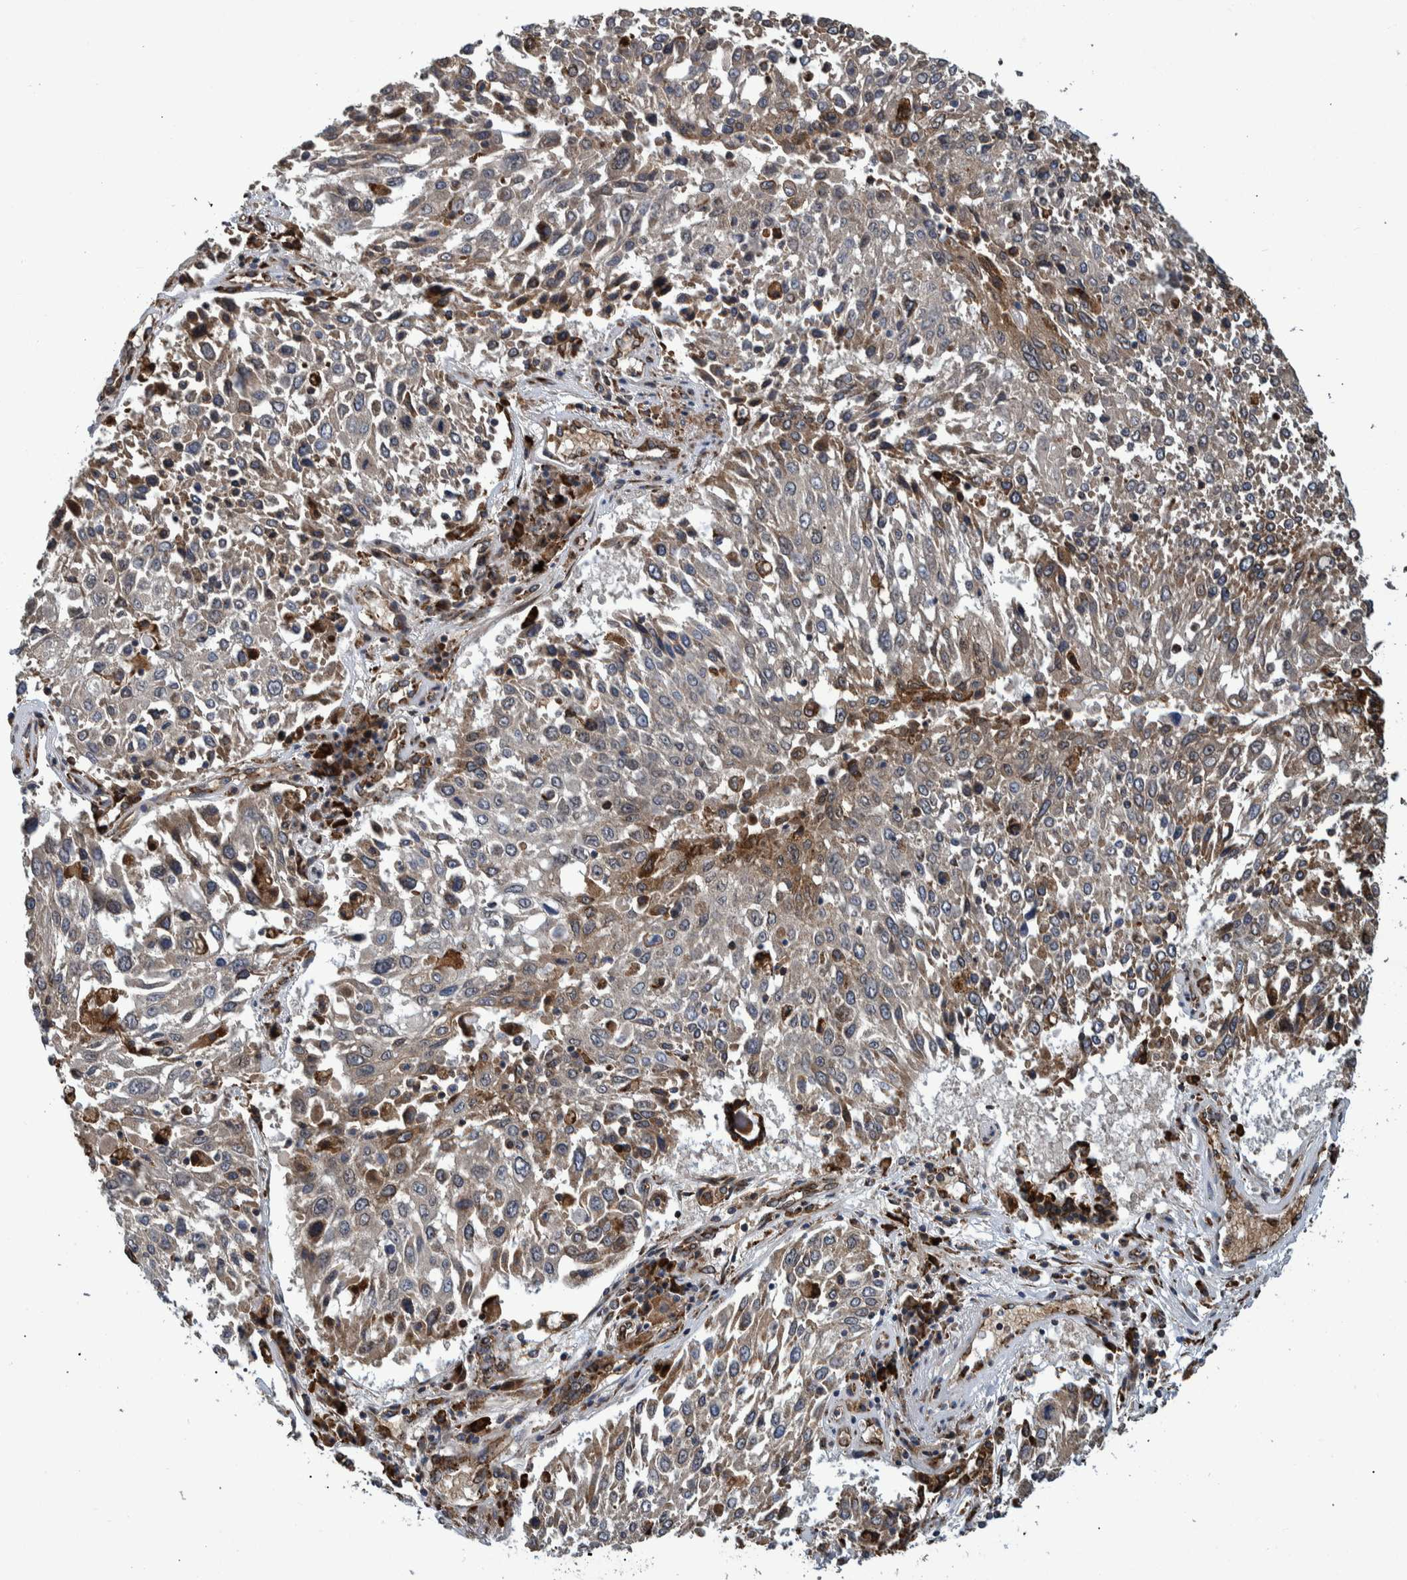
{"staining": {"intensity": "weak", "quantity": ">75%", "location": "cytoplasmic/membranous"}, "tissue": "lung cancer", "cell_type": "Tumor cells", "image_type": "cancer", "snomed": [{"axis": "morphology", "description": "Squamous cell carcinoma, NOS"}, {"axis": "topography", "description": "Lung"}], "caption": "Lung cancer (squamous cell carcinoma) tissue reveals weak cytoplasmic/membranous staining in approximately >75% of tumor cells The protein is stained brown, and the nuclei are stained in blue (DAB (3,3'-diaminobenzidine) IHC with brightfield microscopy, high magnification).", "gene": "SPAG5", "patient": {"sex": "male", "age": 65}}